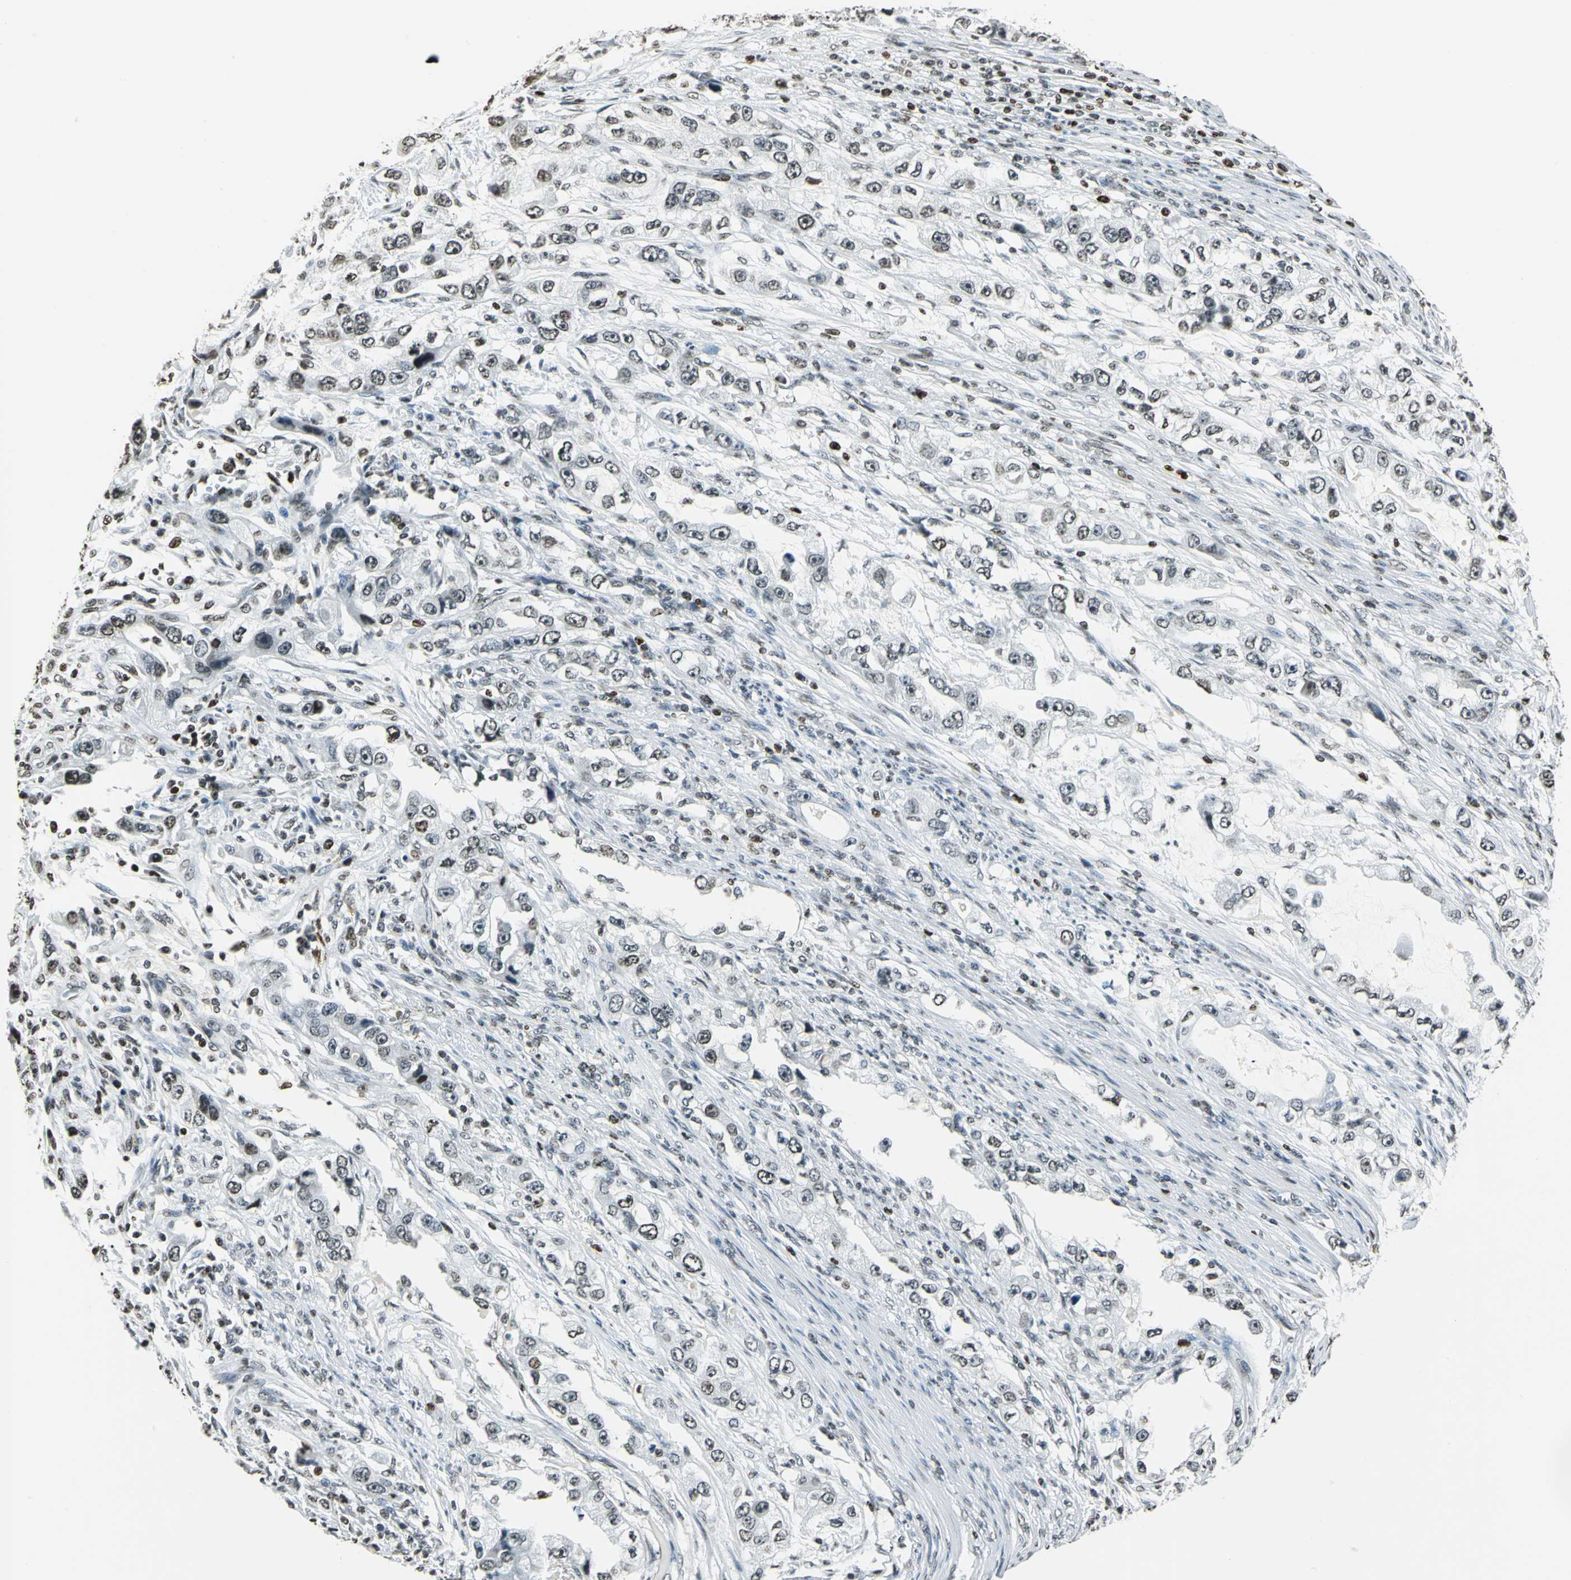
{"staining": {"intensity": "moderate", "quantity": ">75%", "location": "nuclear"}, "tissue": "stomach cancer", "cell_type": "Tumor cells", "image_type": "cancer", "snomed": [{"axis": "morphology", "description": "Adenocarcinoma, NOS"}, {"axis": "topography", "description": "Stomach, lower"}], "caption": "Immunohistochemistry (IHC) (DAB) staining of adenocarcinoma (stomach) reveals moderate nuclear protein staining in approximately >75% of tumor cells. The staining was performed using DAB (3,3'-diaminobenzidine), with brown indicating positive protein expression. Nuclei are stained blue with hematoxylin.", "gene": "MCM4", "patient": {"sex": "female", "age": 93}}